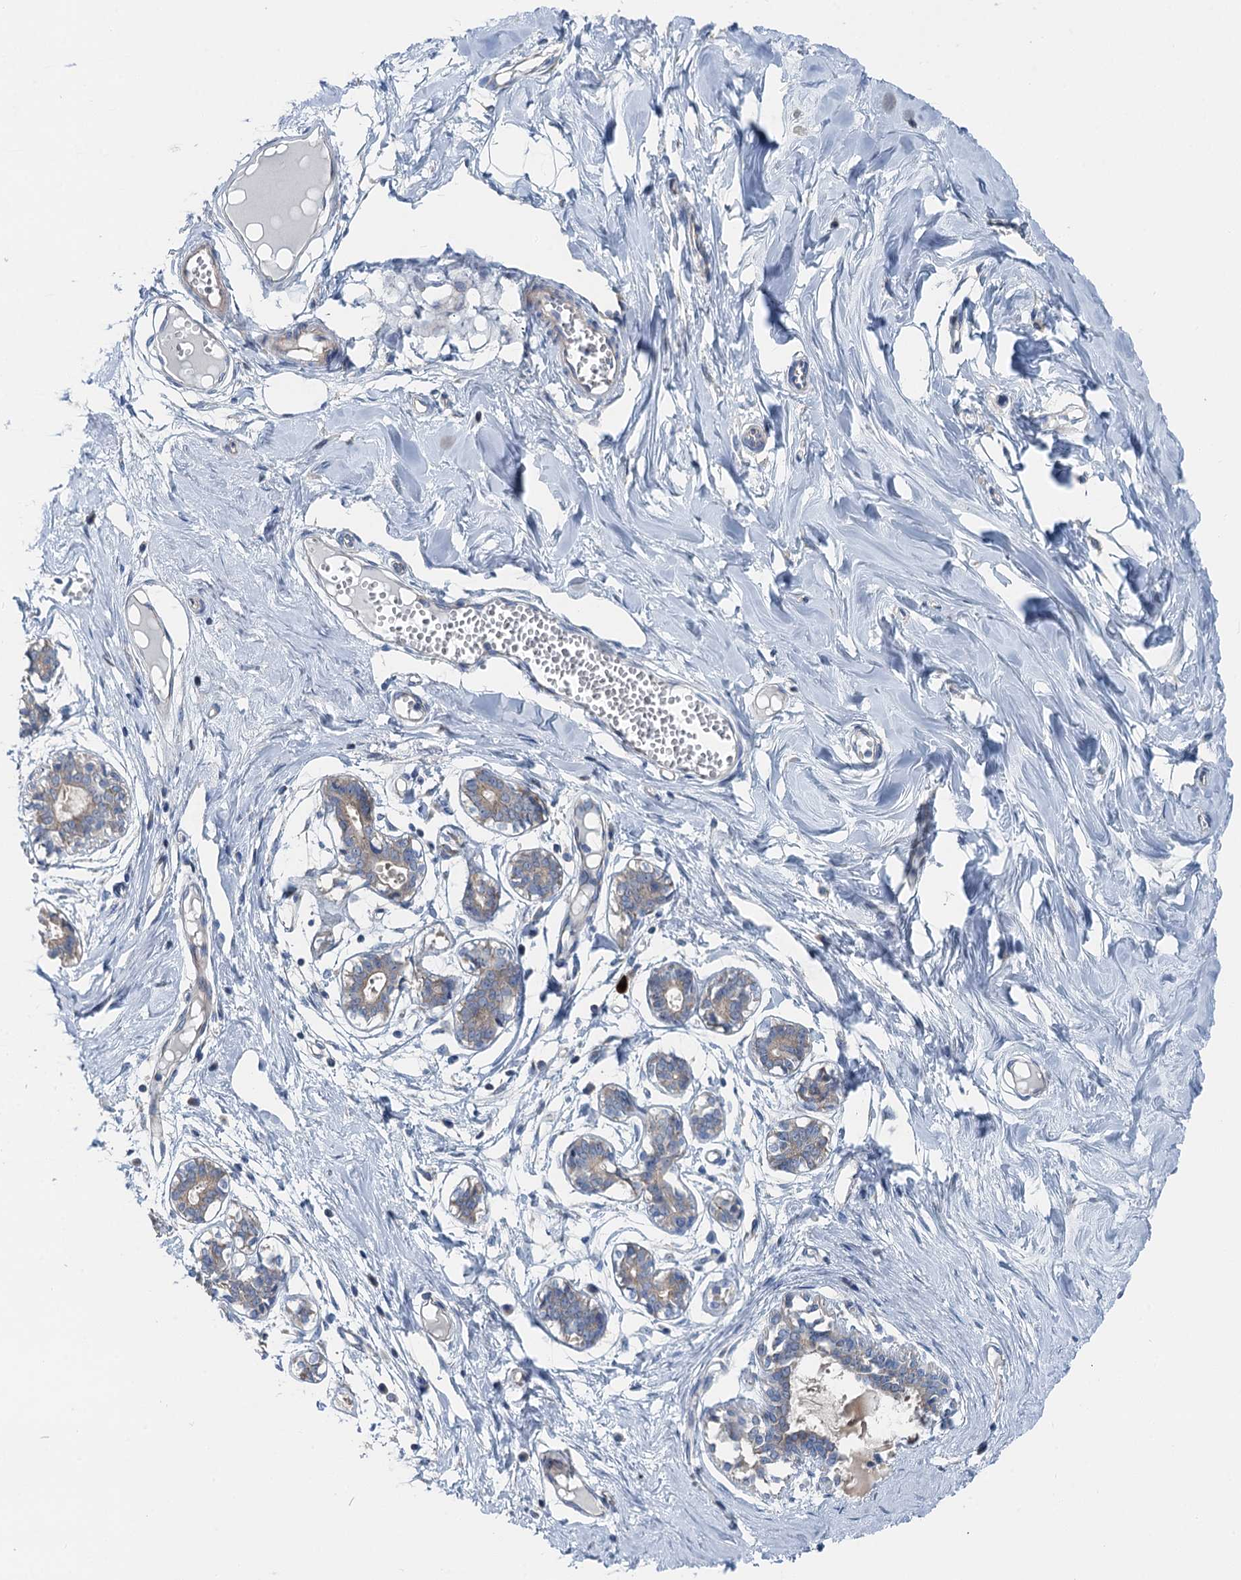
{"staining": {"intensity": "negative", "quantity": "none", "location": "none"}, "tissue": "breast", "cell_type": "Adipocytes", "image_type": "normal", "snomed": [{"axis": "morphology", "description": "Normal tissue, NOS"}, {"axis": "topography", "description": "Breast"}], "caption": "This is a photomicrograph of immunohistochemistry staining of benign breast, which shows no expression in adipocytes.", "gene": "ANKRD26", "patient": {"sex": "female", "age": 27}}